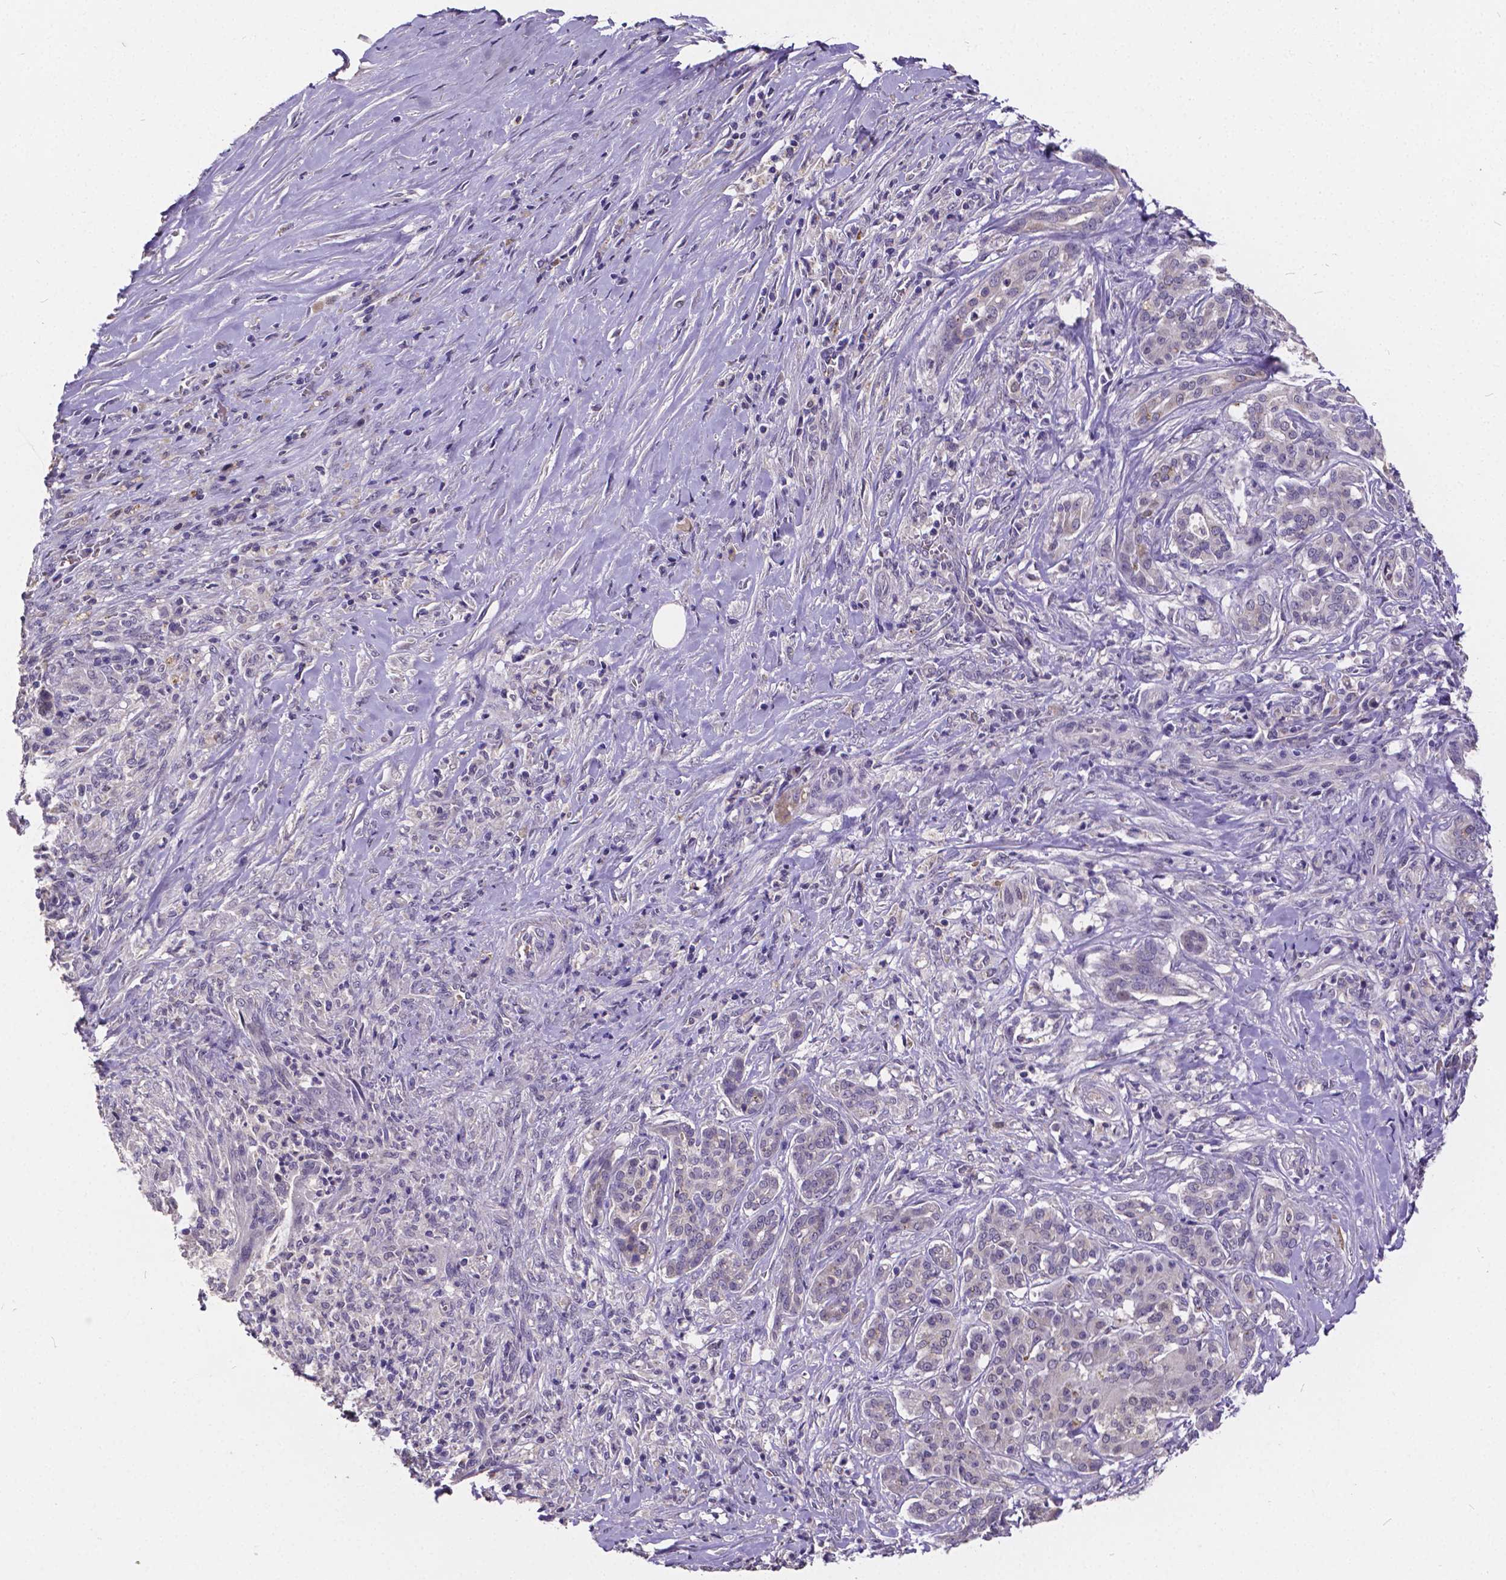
{"staining": {"intensity": "moderate", "quantity": "<25%", "location": "cytoplasmic/membranous"}, "tissue": "pancreatic cancer", "cell_type": "Tumor cells", "image_type": "cancer", "snomed": [{"axis": "morphology", "description": "Normal tissue, NOS"}, {"axis": "morphology", "description": "Inflammation, NOS"}, {"axis": "morphology", "description": "Adenocarcinoma, NOS"}, {"axis": "topography", "description": "Pancreas"}], "caption": "Immunohistochemical staining of pancreatic cancer (adenocarcinoma) reveals moderate cytoplasmic/membranous protein expression in about <25% of tumor cells. (brown staining indicates protein expression, while blue staining denotes nuclei).", "gene": "CTNNA2", "patient": {"sex": "male", "age": 57}}